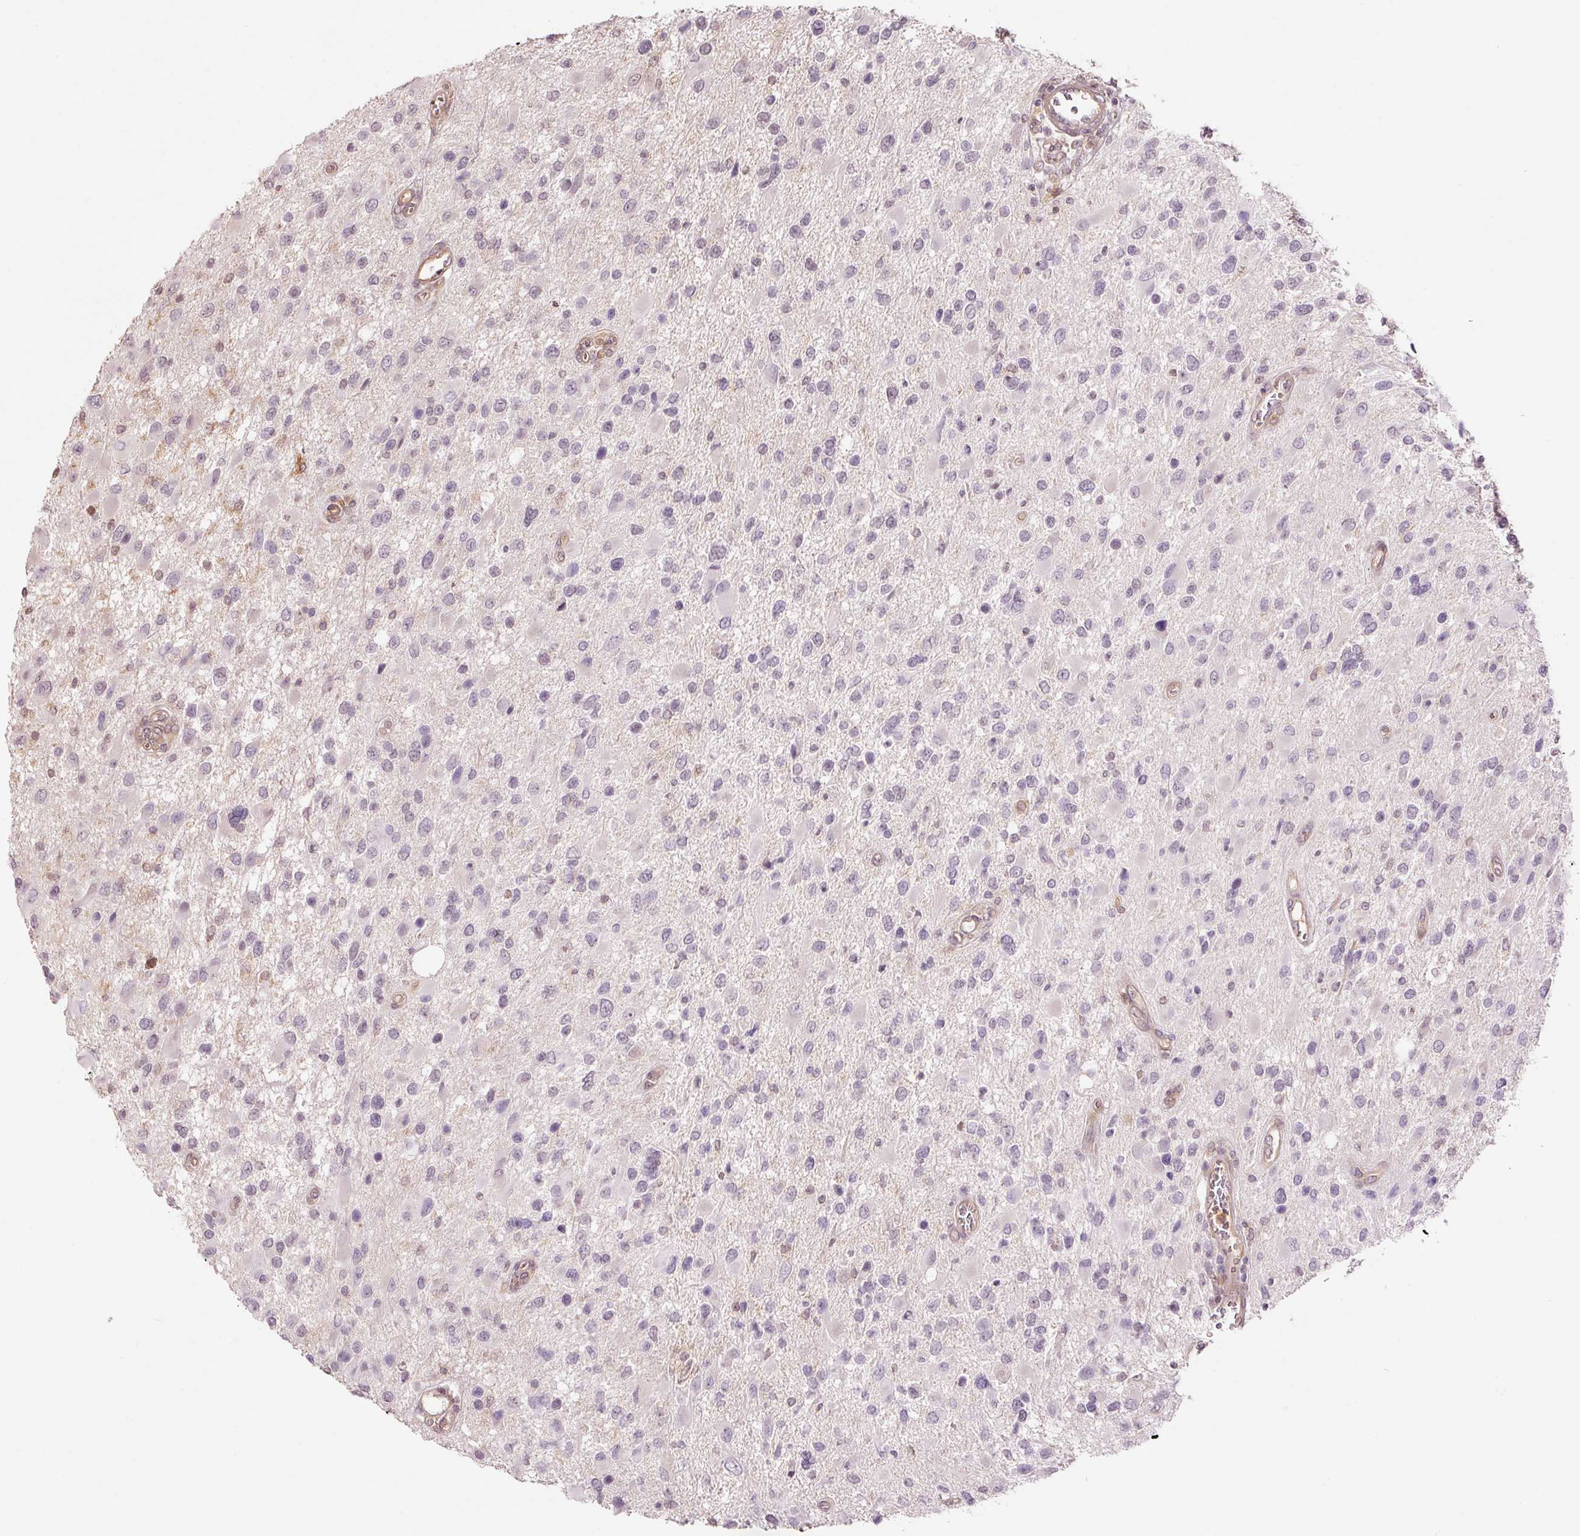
{"staining": {"intensity": "moderate", "quantity": "<25%", "location": "nuclear"}, "tissue": "glioma", "cell_type": "Tumor cells", "image_type": "cancer", "snomed": [{"axis": "morphology", "description": "Glioma, malignant, High grade"}, {"axis": "topography", "description": "Brain"}], "caption": "Moderate nuclear expression for a protein is identified in about <25% of tumor cells of glioma using immunohistochemistry.", "gene": "FBXL14", "patient": {"sex": "male", "age": 53}}